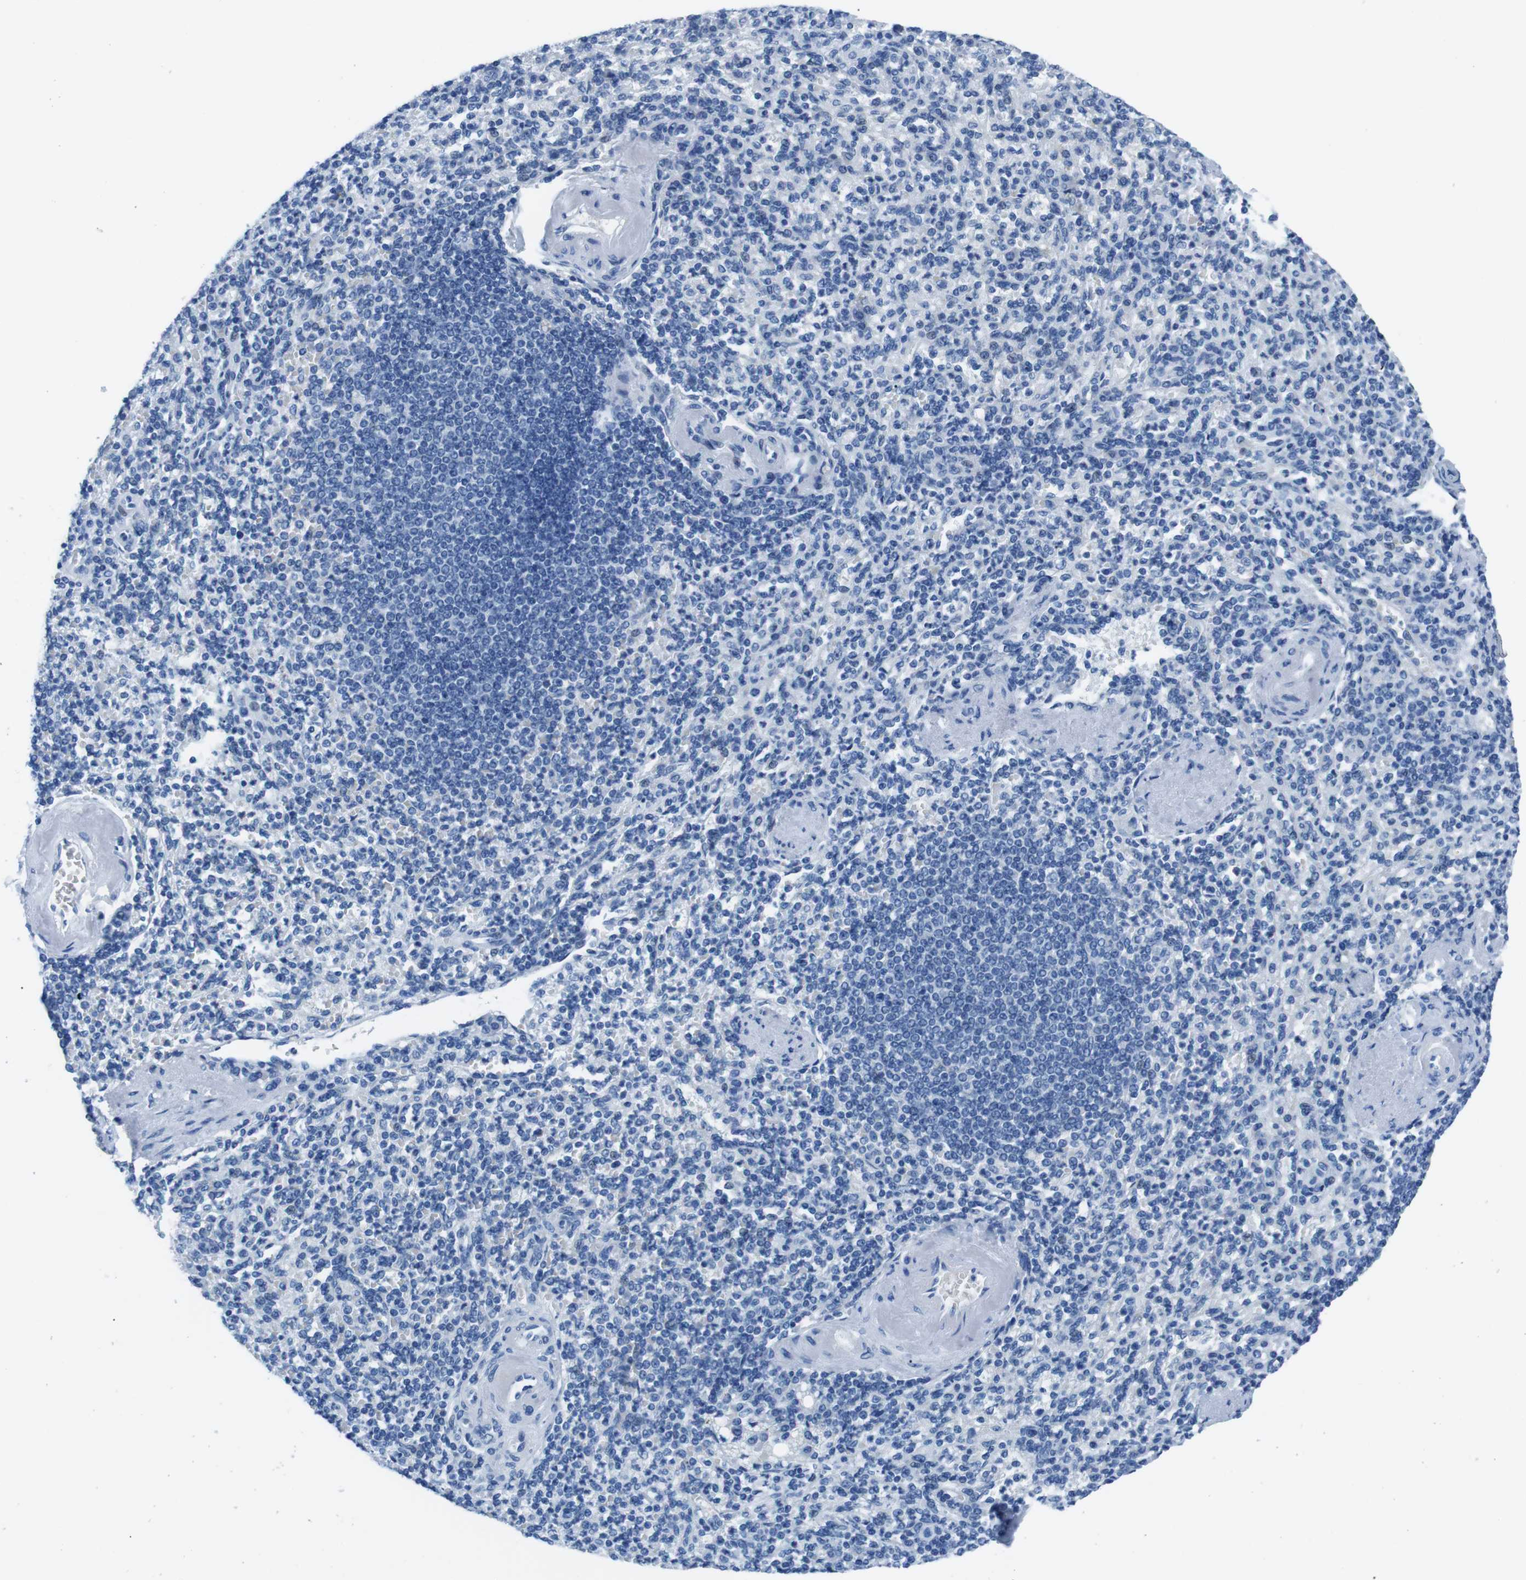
{"staining": {"intensity": "negative", "quantity": "none", "location": "none"}, "tissue": "spleen", "cell_type": "Cells in red pulp", "image_type": "normal", "snomed": [{"axis": "morphology", "description": "Normal tissue, NOS"}, {"axis": "topography", "description": "Spleen"}], "caption": "Spleen was stained to show a protein in brown. There is no significant staining in cells in red pulp. (DAB (3,3'-diaminobenzidine) immunohistochemistry with hematoxylin counter stain).", "gene": "MUC2", "patient": {"sex": "female", "age": 74}}